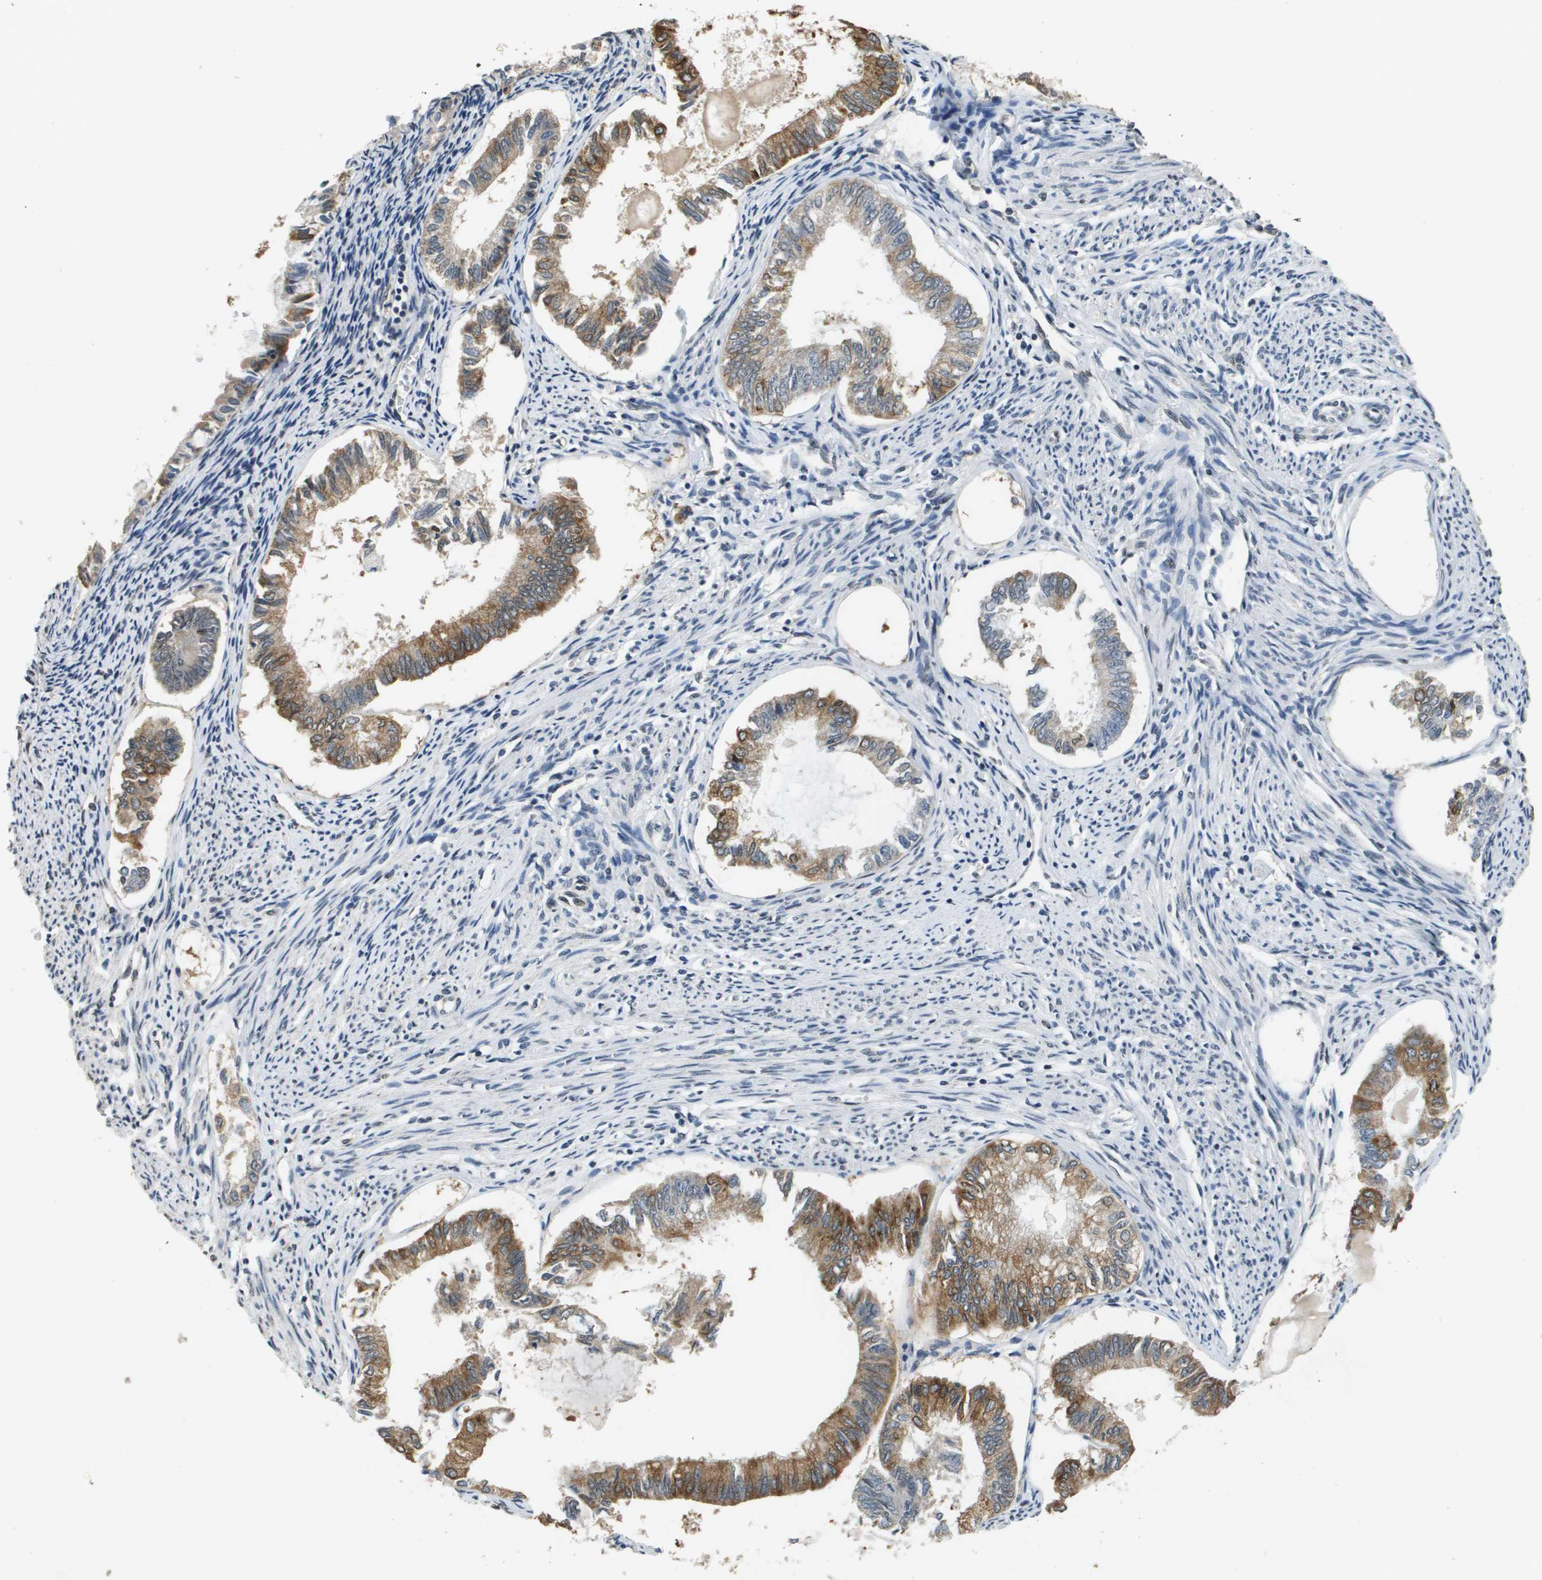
{"staining": {"intensity": "moderate", "quantity": ">75%", "location": "cytoplasmic/membranous"}, "tissue": "endometrial cancer", "cell_type": "Tumor cells", "image_type": "cancer", "snomed": [{"axis": "morphology", "description": "Adenocarcinoma, NOS"}, {"axis": "topography", "description": "Endometrium"}], "caption": "The image displays immunohistochemical staining of adenocarcinoma (endometrial). There is moderate cytoplasmic/membranous expression is seen in about >75% of tumor cells. (IHC, brightfield microscopy, high magnification).", "gene": "FANCC", "patient": {"sex": "female", "age": 86}}